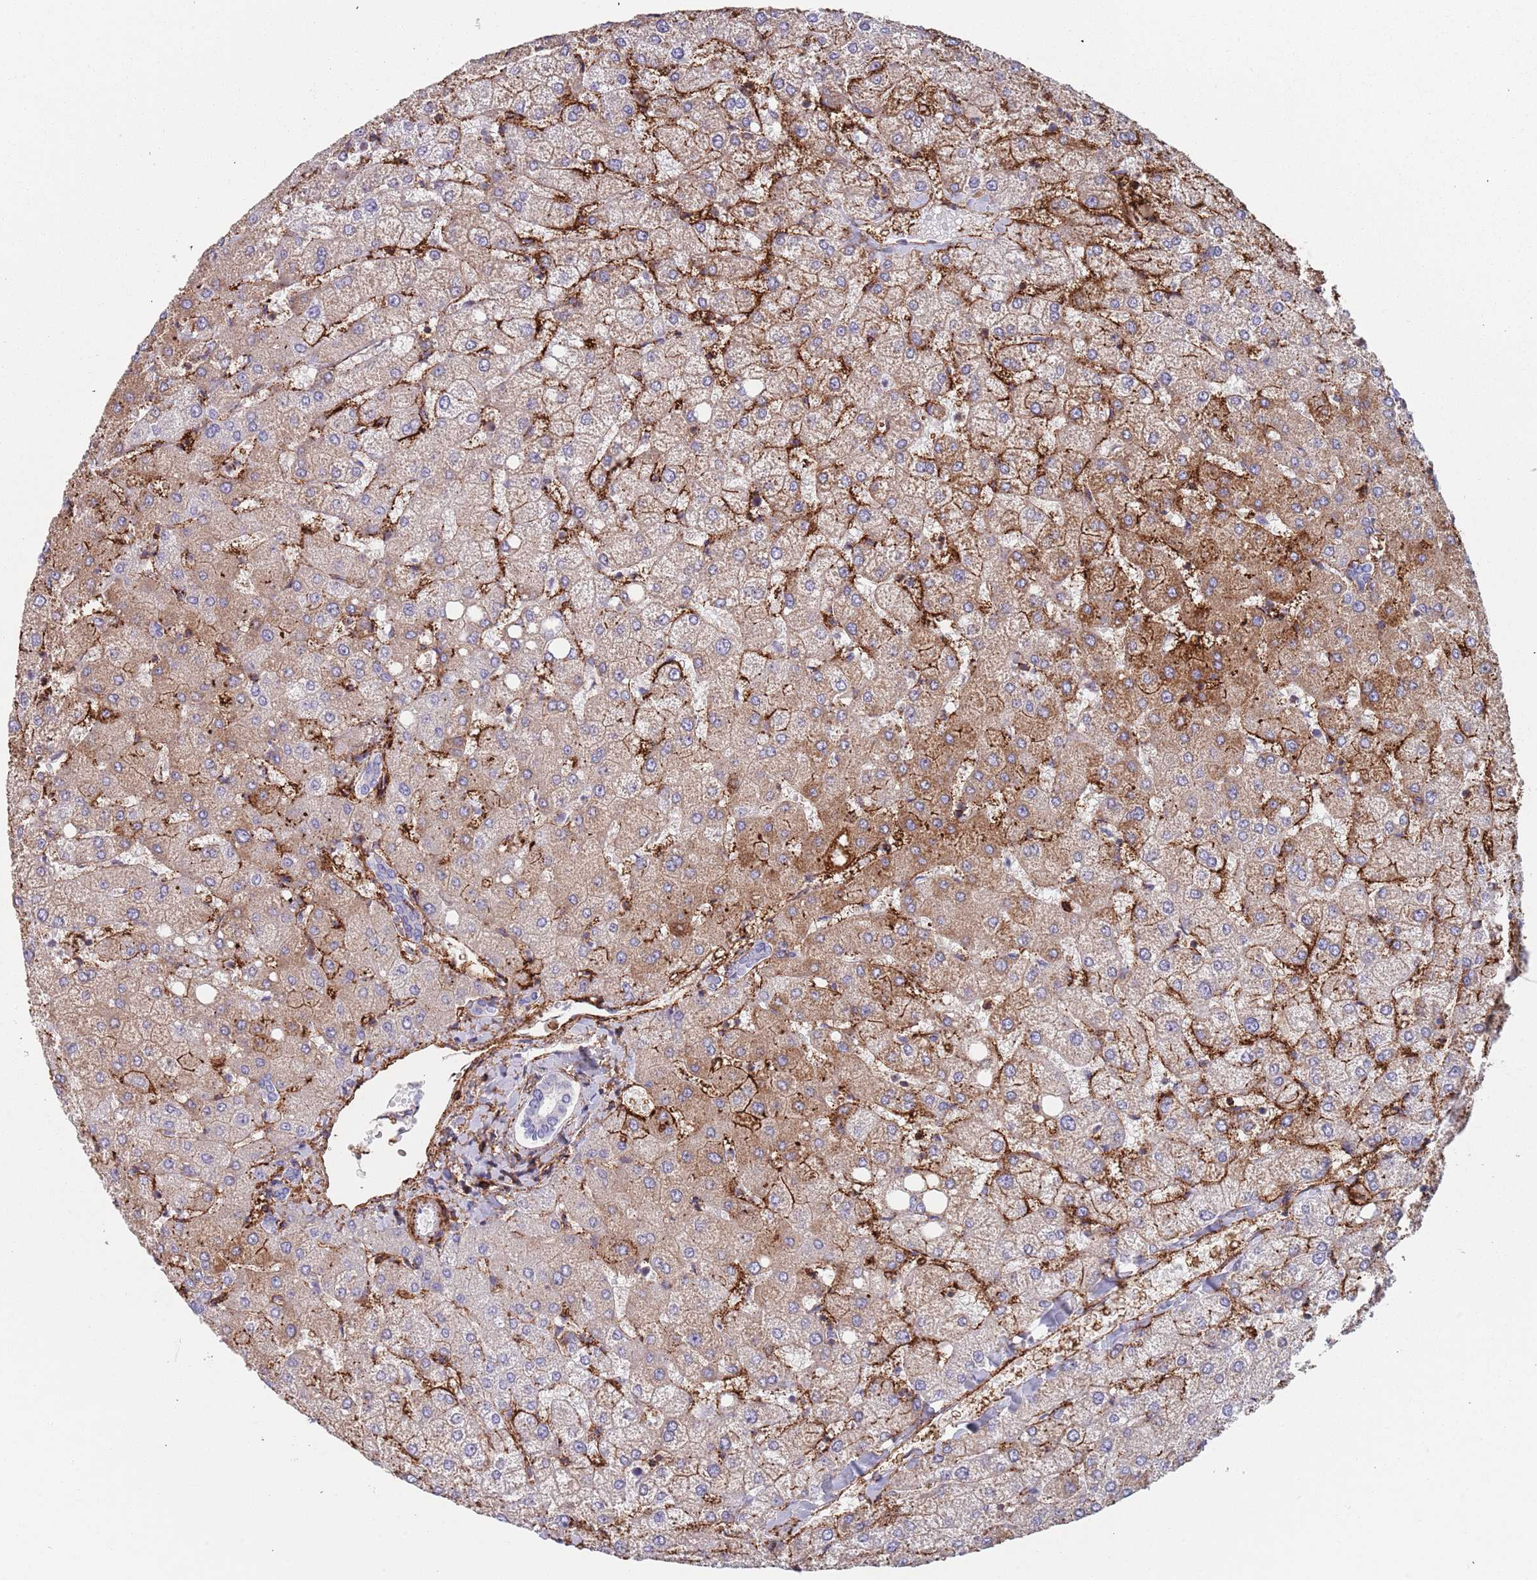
{"staining": {"intensity": "negative", "quantity": "none", "location": "none"}, "tissue": "liver", "cell_type": "Cholangiocytes", "image_type": "normal", "snomed": [{"axis": "morphology", "description": "Normal tissue, NOS"}, {"axis": "topography", "description": "Liver"}], "caption": "This photomicrograph is of benign liver stained with IHC to label a protein in brown with the nuclei are counter-stained blue. There is no expression in cholangiocytes.", "gene": "RNF144A", "patient": {"sex": "female", "age": 54}}